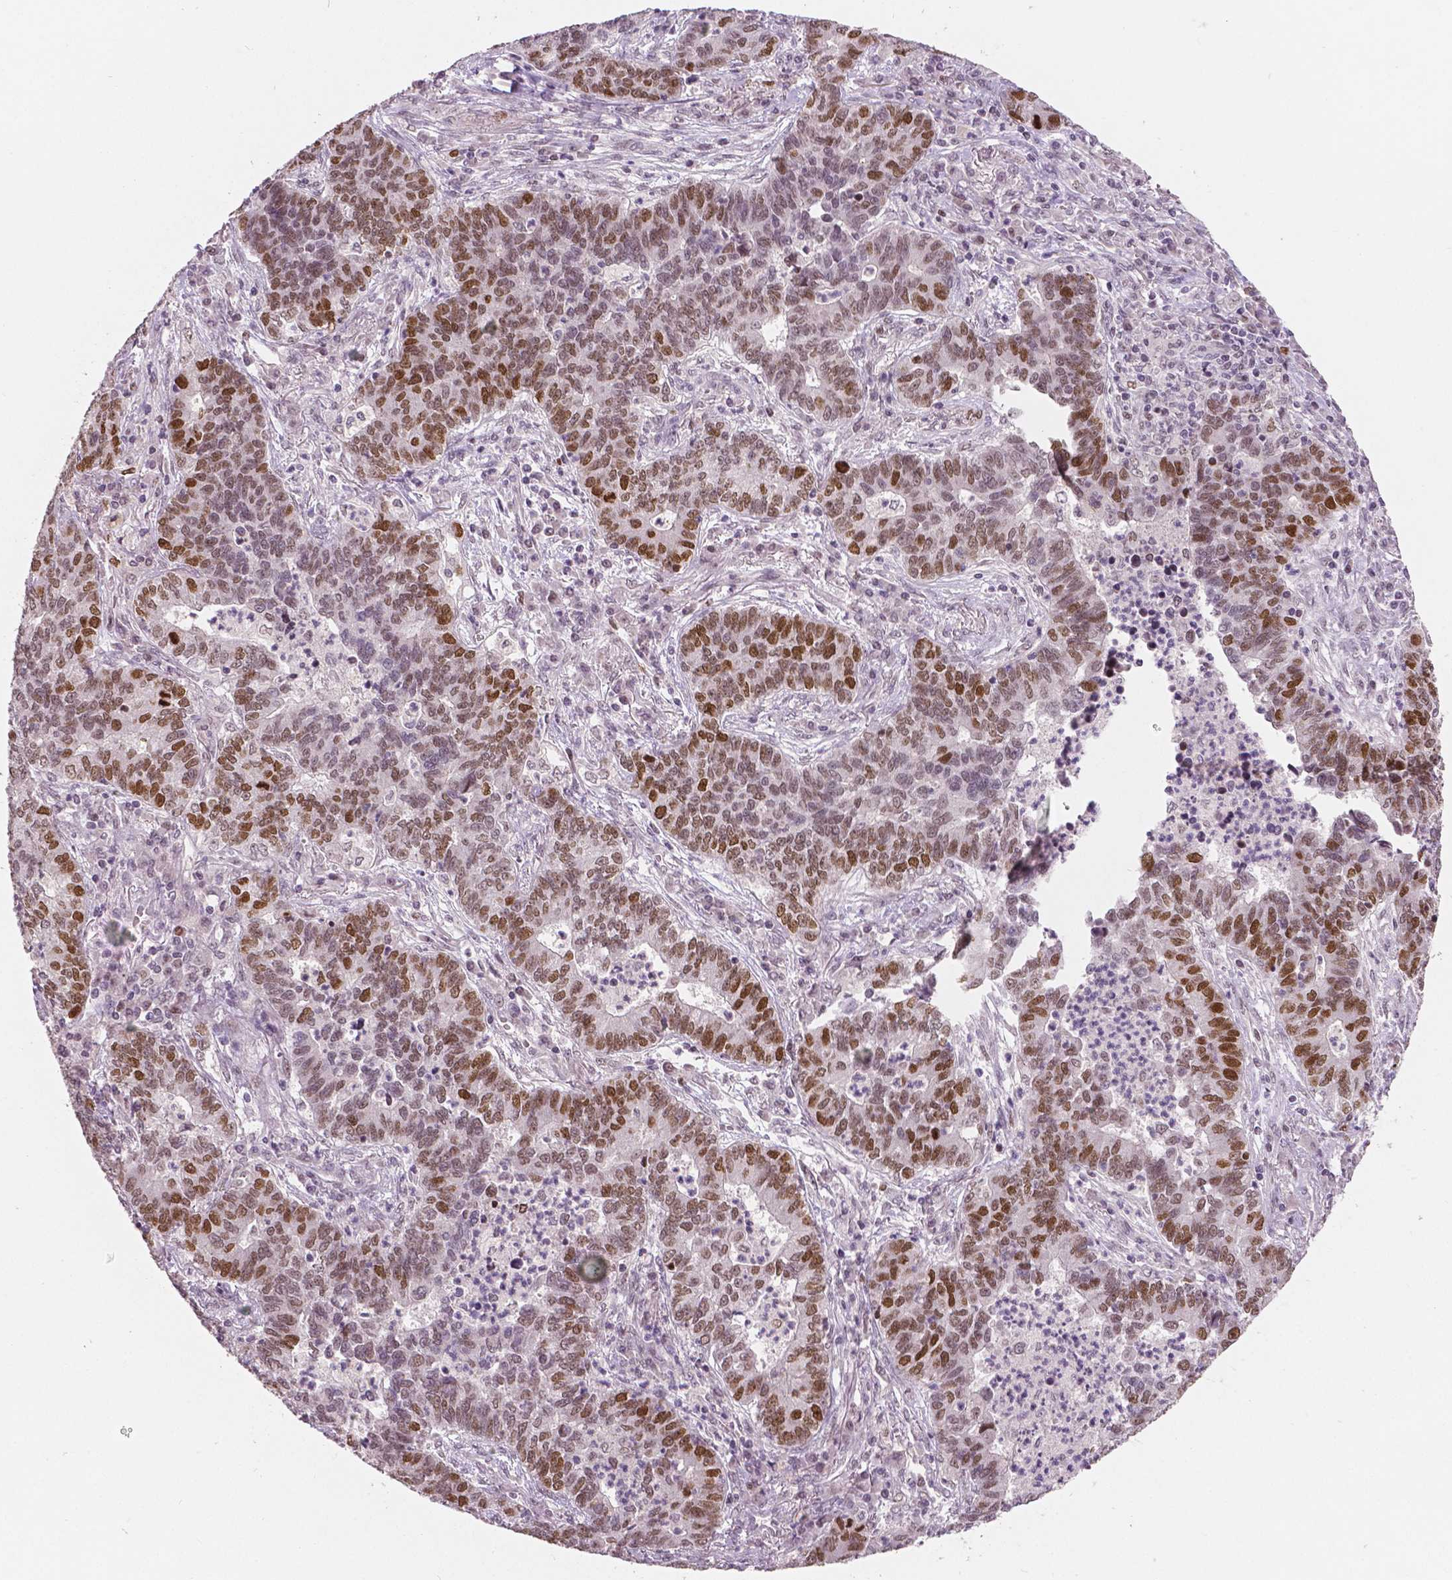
{"staining": {"intensity": "strong", "quantity": "25%-75%", "location": "nuclear"}, "tissue": "lung cancer", "cell_type": "Tumor cells", "image_type": "cancer", "snomed": [{"axis": "morphology", "description": "Adenocarcinoma, NOS"}, {"axis": "topography", "description": "Lung"}], "caption": "DAB immunohistochemical staining of human lung cancer reveals strong nuclear protein expression in approximately 25%-75% of tumor cells.", "gene": "NSD2", "patient": {"sex": "female", "age": 57}}